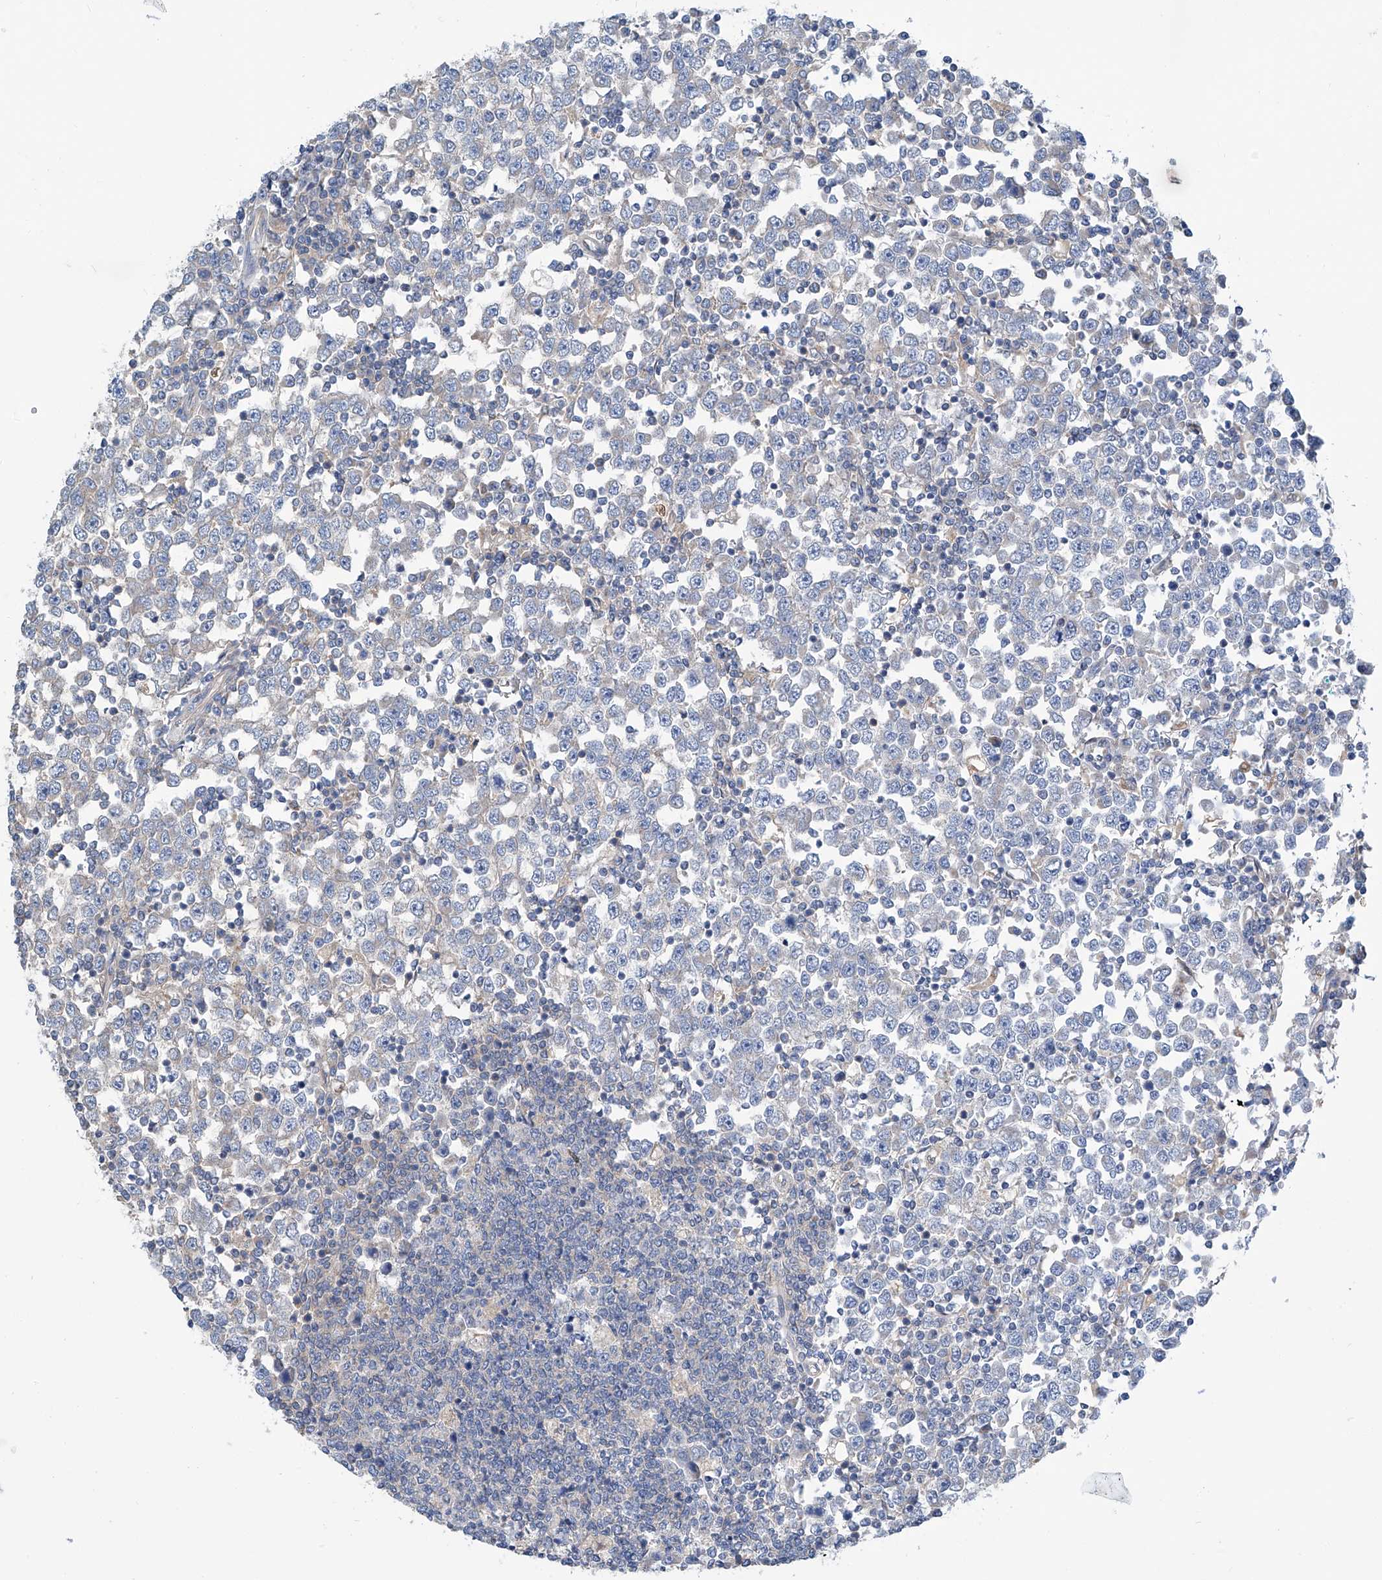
{"staining": {"intensity": "negative", "quantity": "none", "location": "none"}, "tissue": "testis cancer", "cell_type": "Tumor cells", "image_type": "cancer", "snomed": [{"axis": "morphology", "description": "Seminoma, NOS"}, {"axis": "topography", "description": "Testis"}], "caption": "Image shows no protein positivity in tumor cells of testis cancer (seminoma) tissue.", "gene": "SLC22A7", "patient": {"sex": "male", "age": 65}}